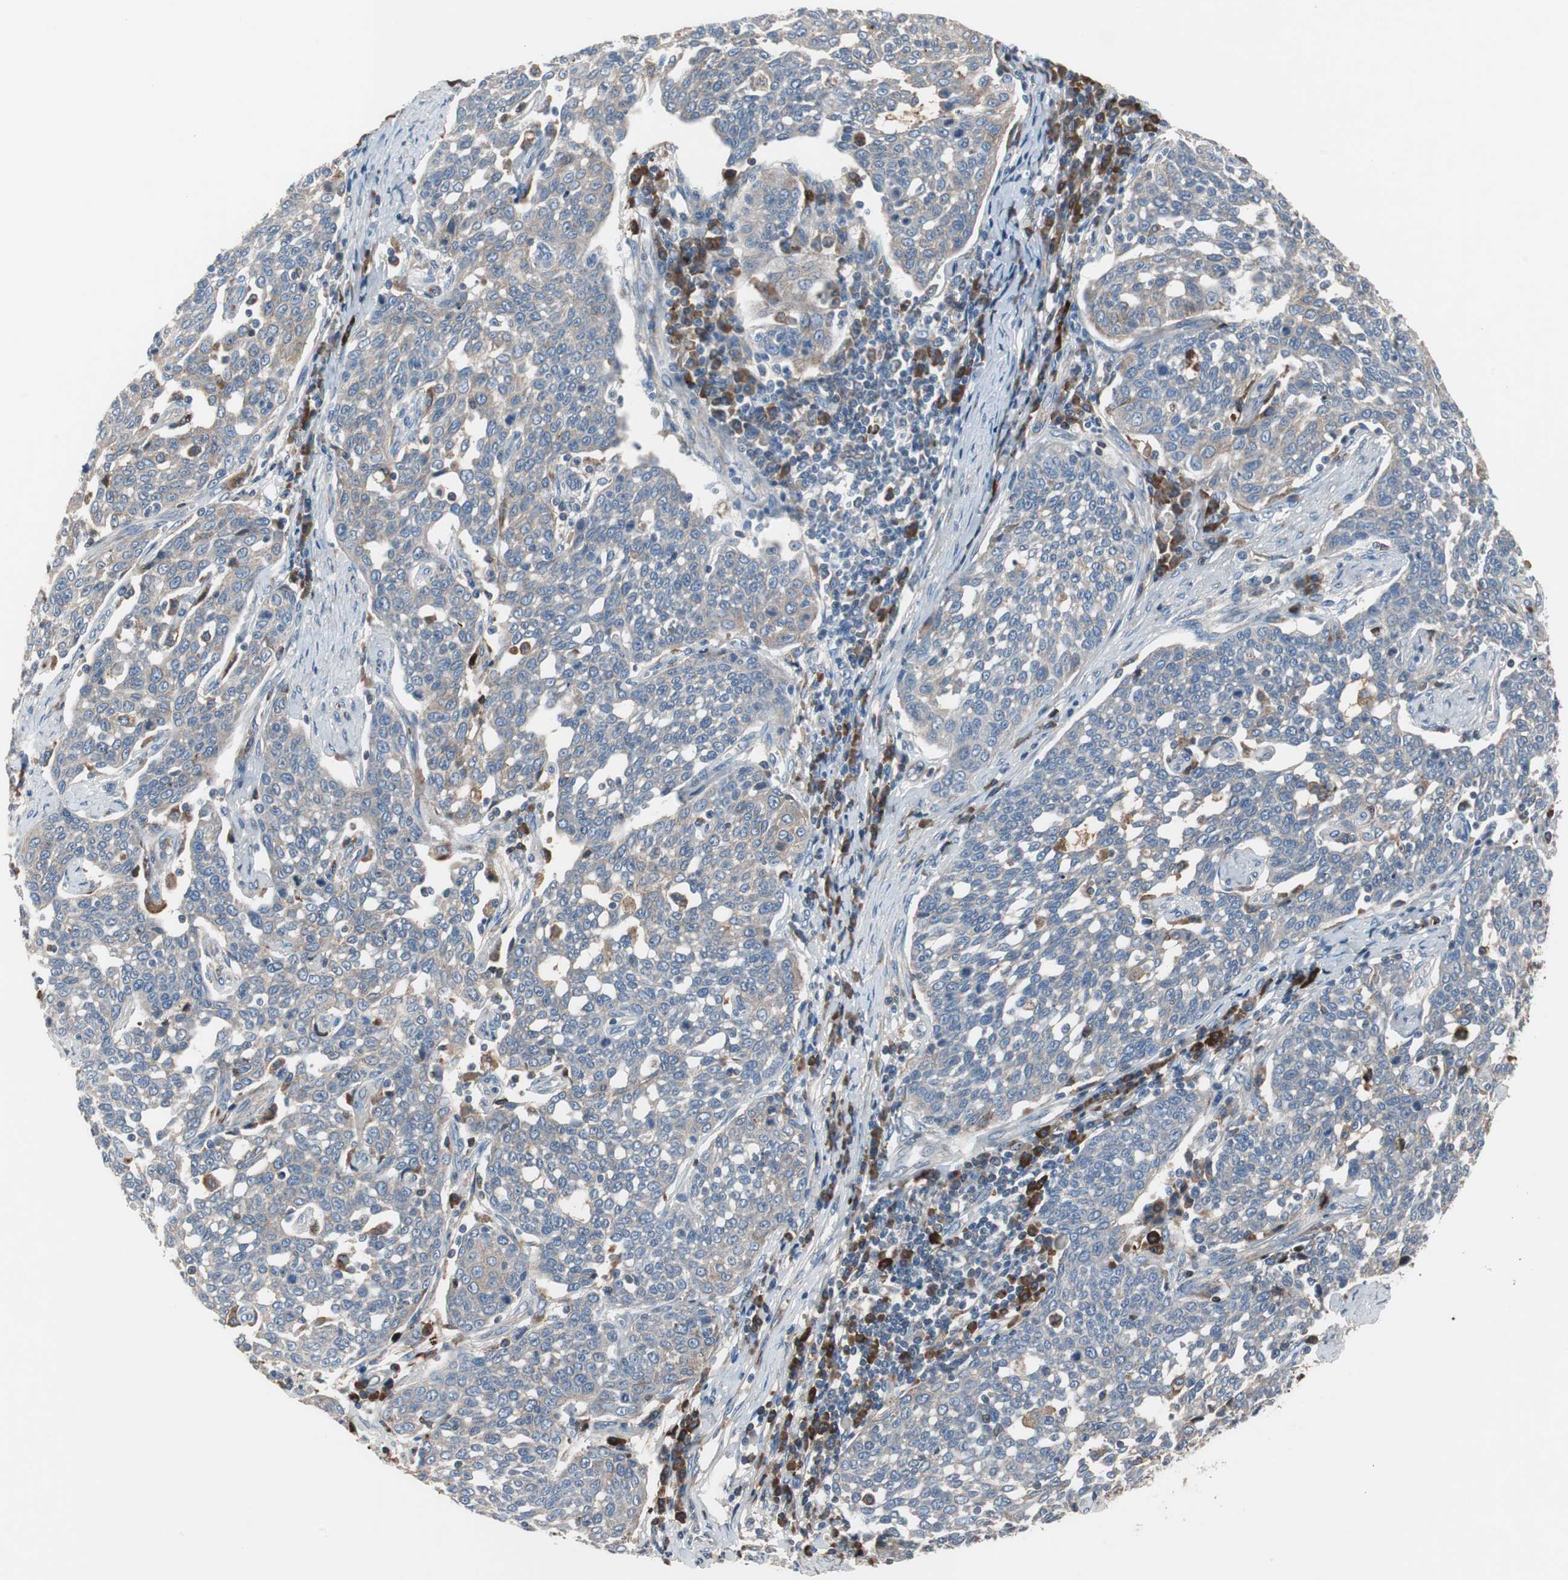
{"staining": {"intensity": "weak", "quantity": "<25%", "location": "cytoplasmic/membranous"}, "tissue": "cervical cancer", "cell_type": "Tumor cells", "image_type": "cancer", "snomed": [{"axis": "morphology", "description": "Squamous cell carcinoma, NOS"}, {"axis": "topography", "description": "Cervix"}], "caption": "This is a image of immunohistochemistry staining of squamous cell carcinoma (cervical), which shows no positivity in tumor cells.", "gene": "SORT1", "patient": {"sex": "female", "age": 34}}